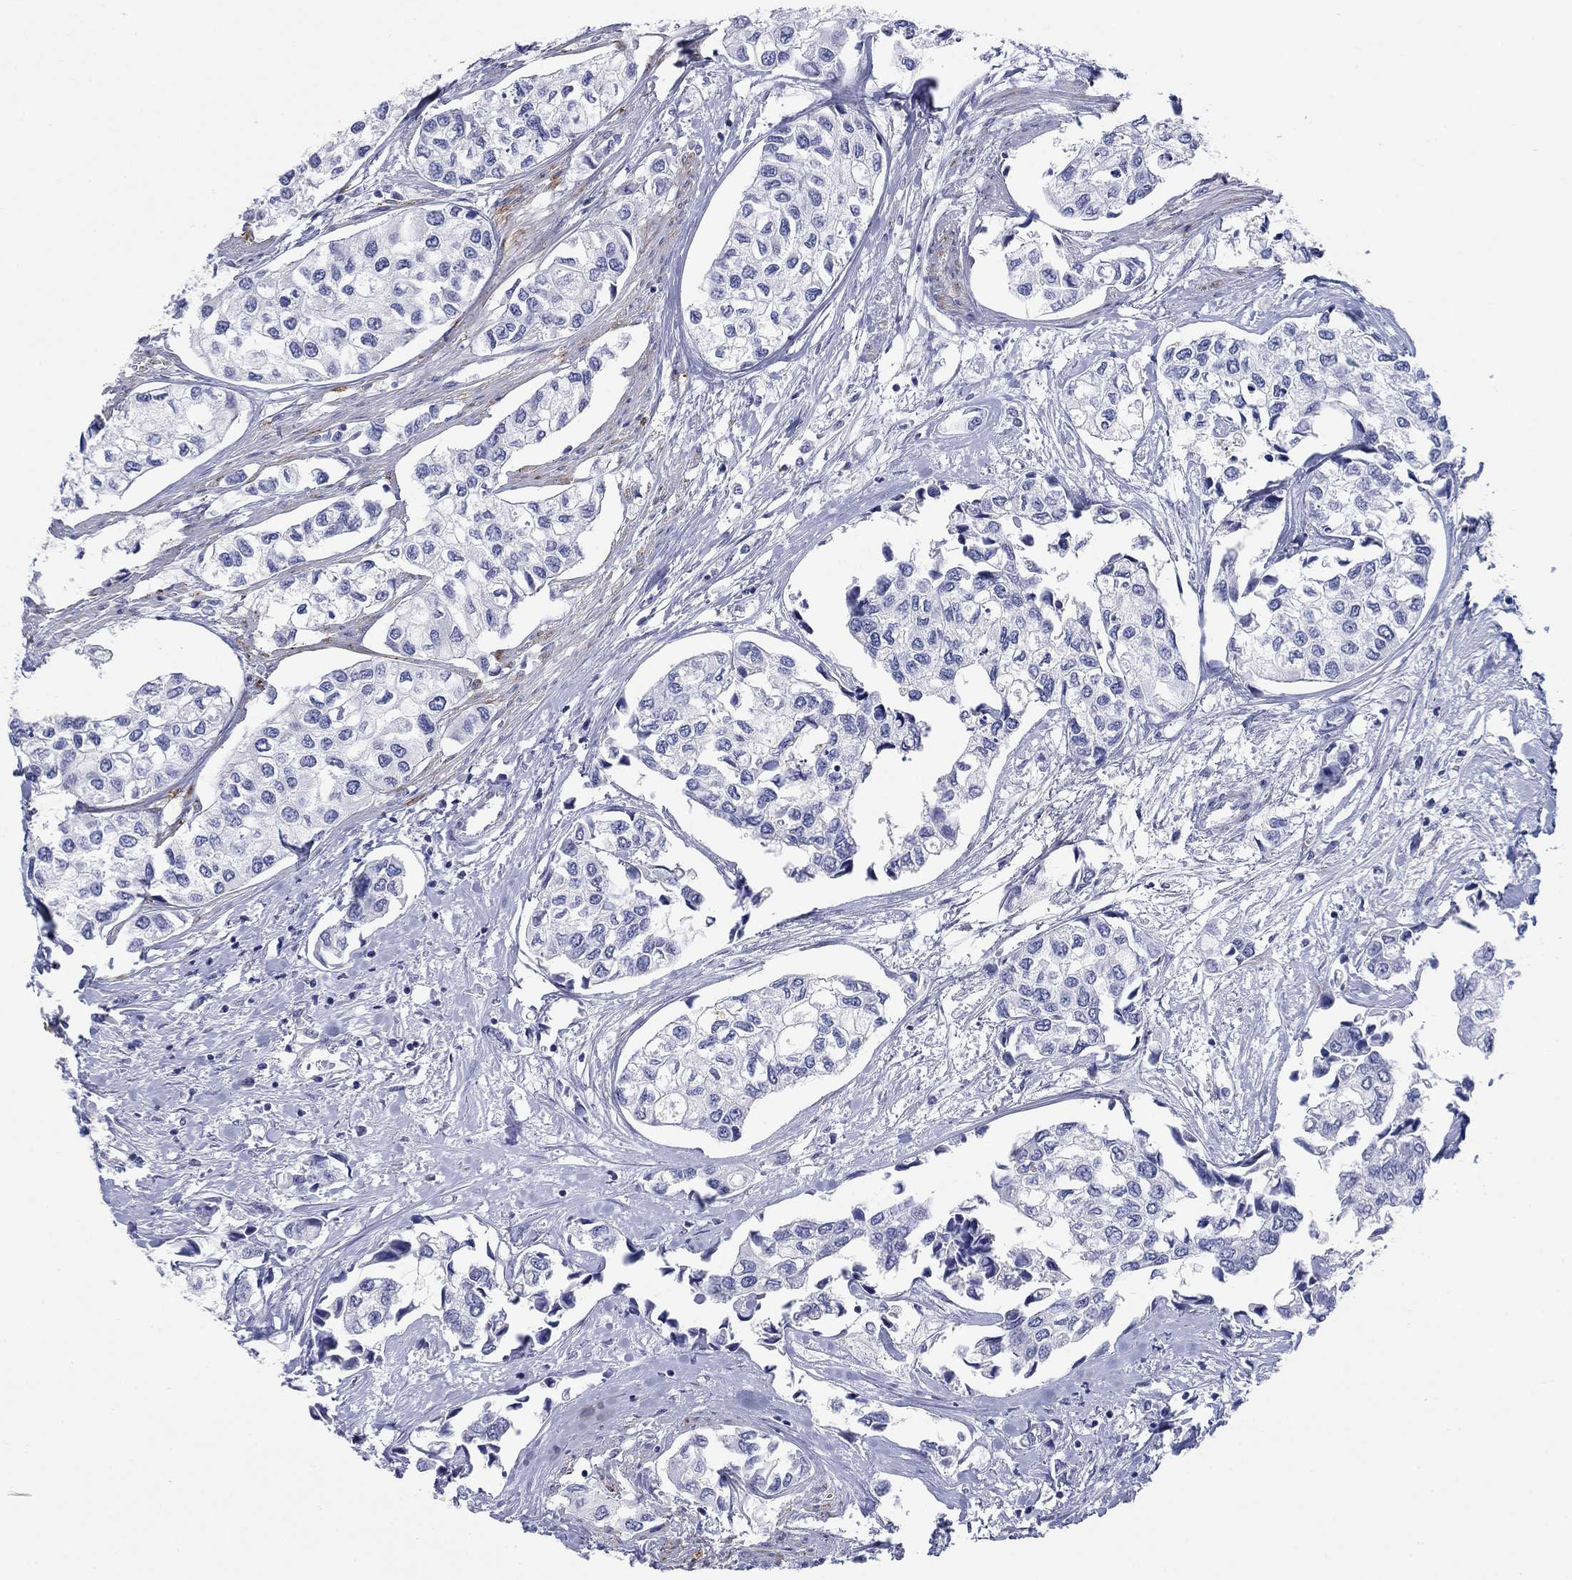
{"staining": {"intensity": "negative", "quantity": "none", "location": "none"}, "tissue": "urothelial cancer", "cell_type": "Tumor cells", "image_type": "cancer", "snomed": [{"axis": "morphology", "description": "Urothelial carcinoma, High grade"}, {"axis": "topography", "description": "Urinary bladder"}], "caption": "Immunohistochemical staining of urothelial carcinoma (high-grade) displays no significant staining in tumor cells. (DAB (3,3'-diaminobenzidine) IHC visualized using brightfield microscopy, high magnification).", "gene": "PTPRZ1", "patient": {"sex": "male", "age": 73}}